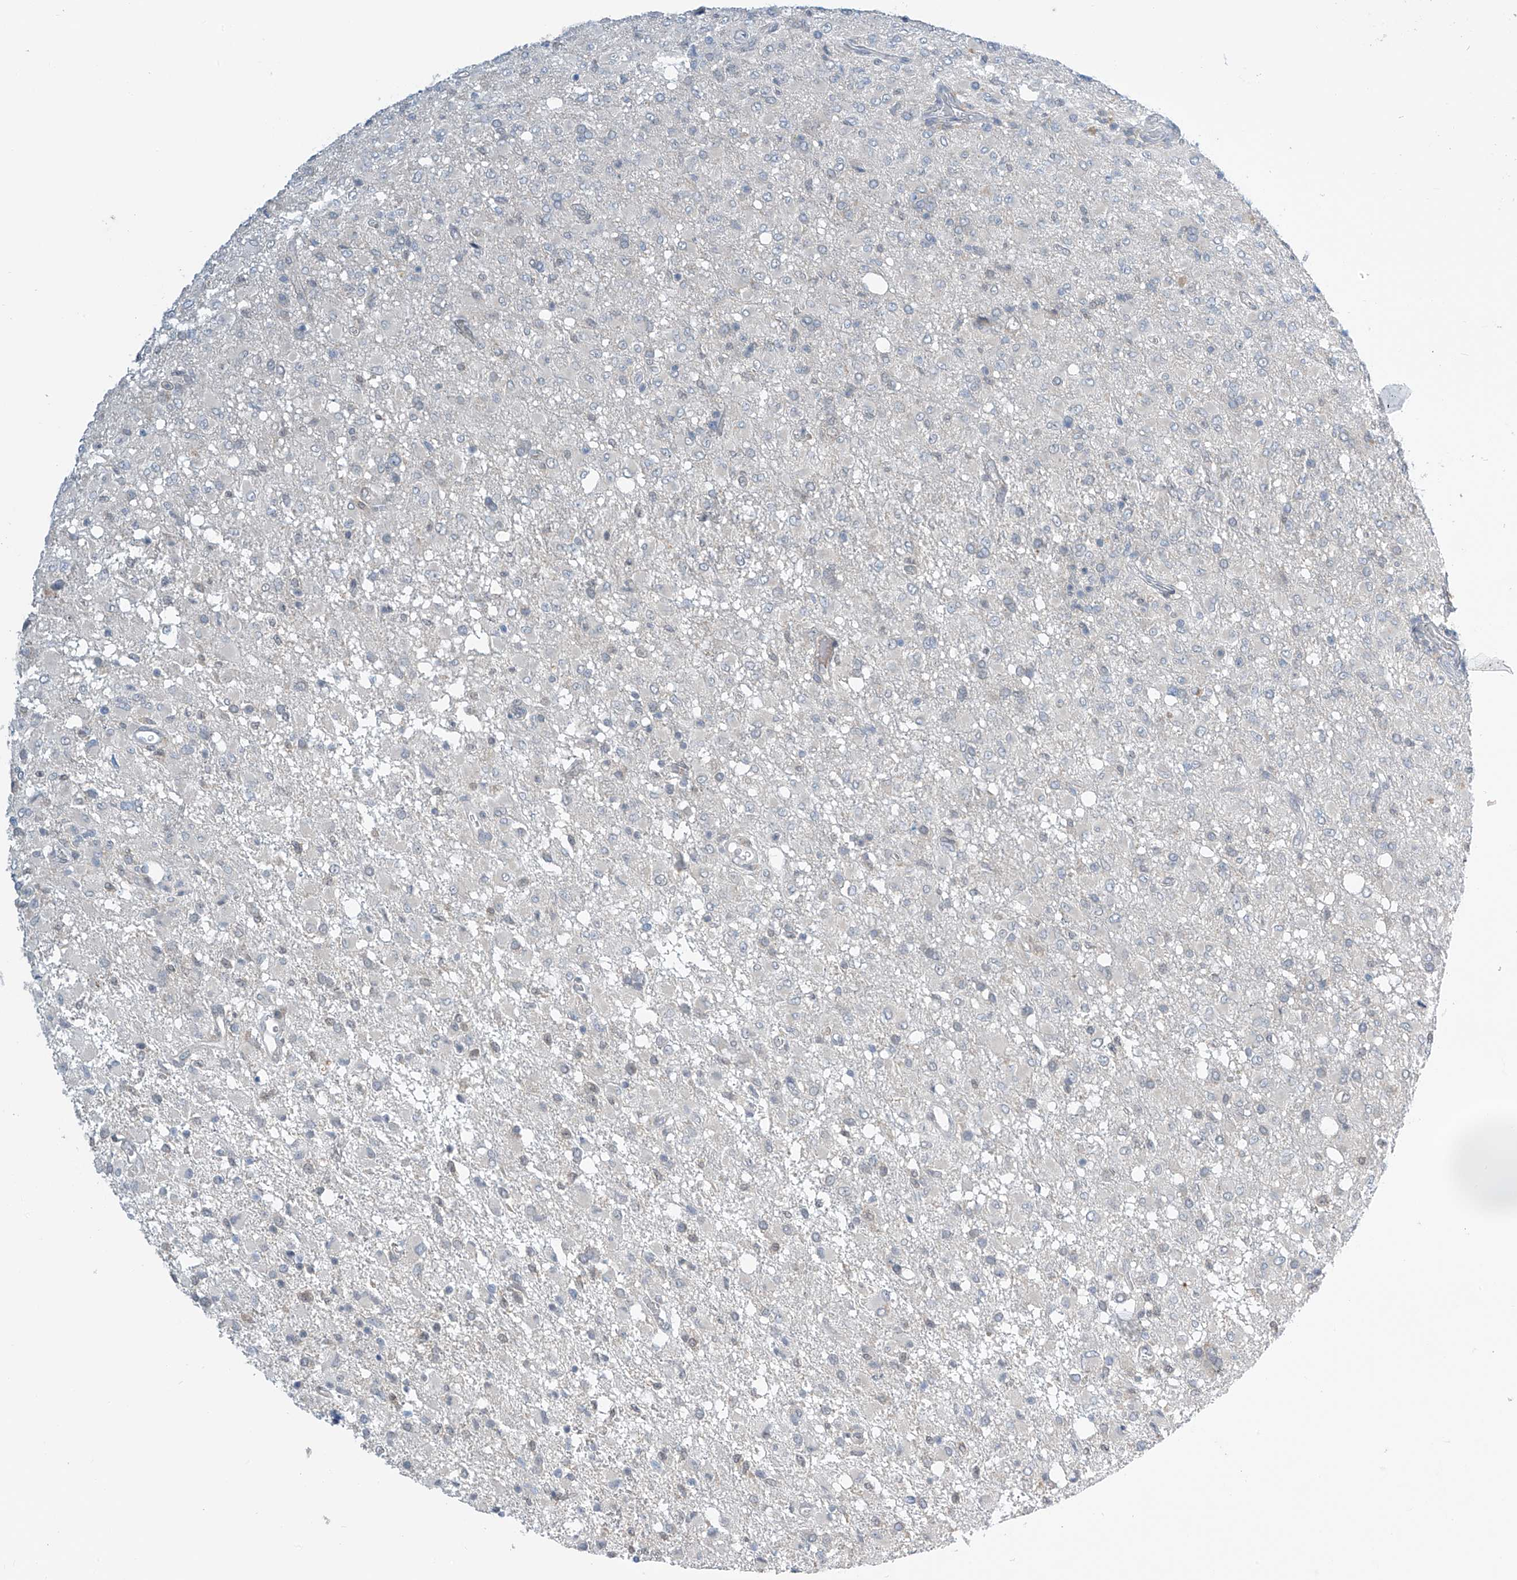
{"staining": {"intensity": "negative", "quantity": "none", "location": "none"}, "tissue": "glioma", "cell_type": "Tumor cells", "image_type": "cancer", "snomed": [{"axis": "morphology", "description": "Glioma, malignant, High grade"}, {"axis": "topography", "description": "Brain"}], "caption": "Glioma stained for a protein using immunohistochemistry (IHC) exhibits no staining tumor cells.", "gene": "APLF", "patient": {"sex": "female", "age": 57}}